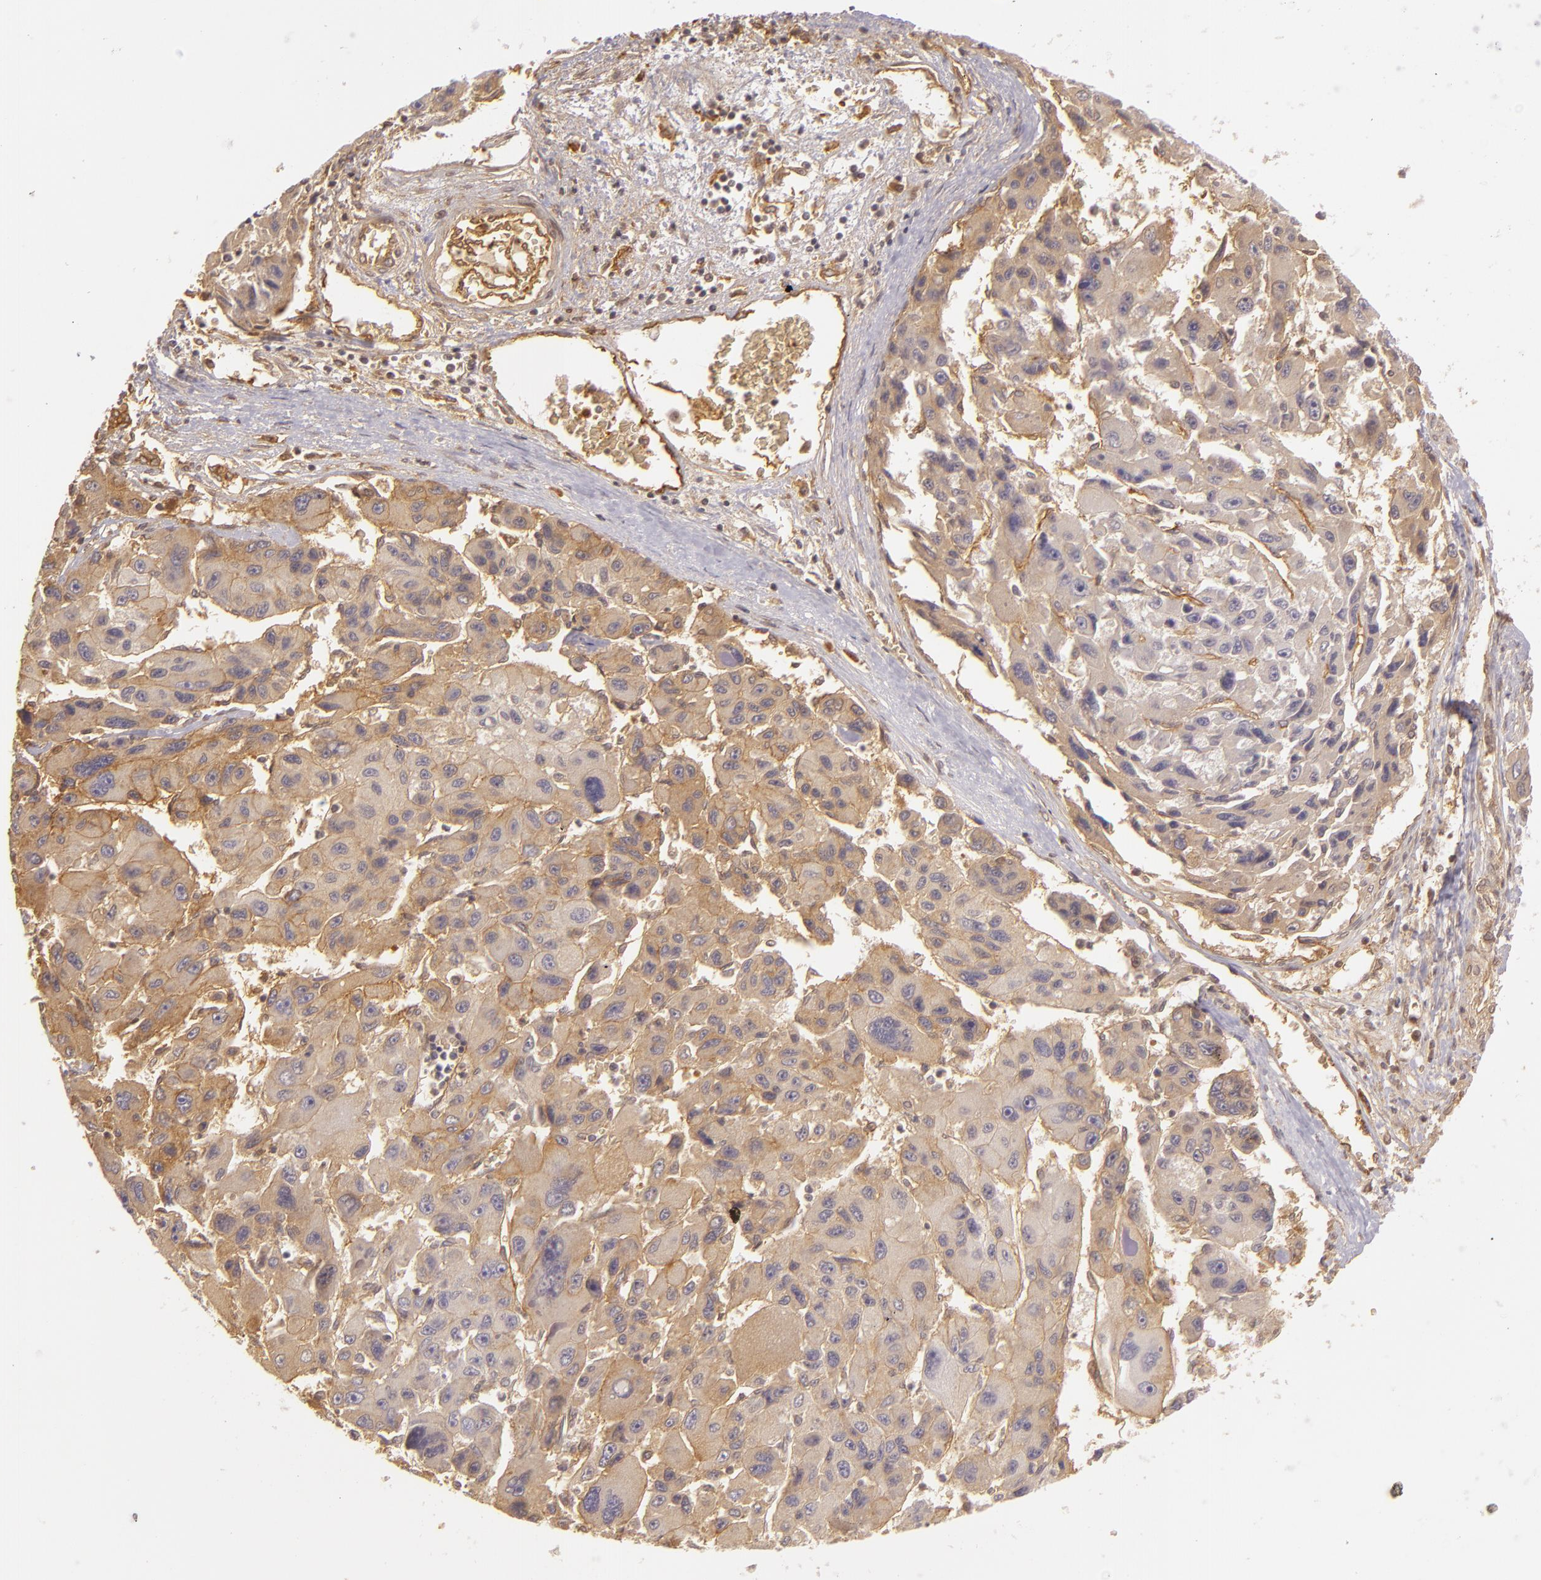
{"staining": {"intensity": "weak", "quantity": ">75%", "location": "cytoplasmic/membranous"}, "tissue": "liver cancer", "cell_type": "Tumor cells", "image_type": "cancer", "snomed": [{"axis": "morphology", "description": "Carcinoma, Hepatocellular, NOS"}, {"axis": "topography", "description": "Liver"}], "caption": "Liver hepatocellular carcinoma stained with a protein marker demonstrates weak staining in tumor cells.", "gene": "CD59", "patient": {"sex": "male", "age": 64}}